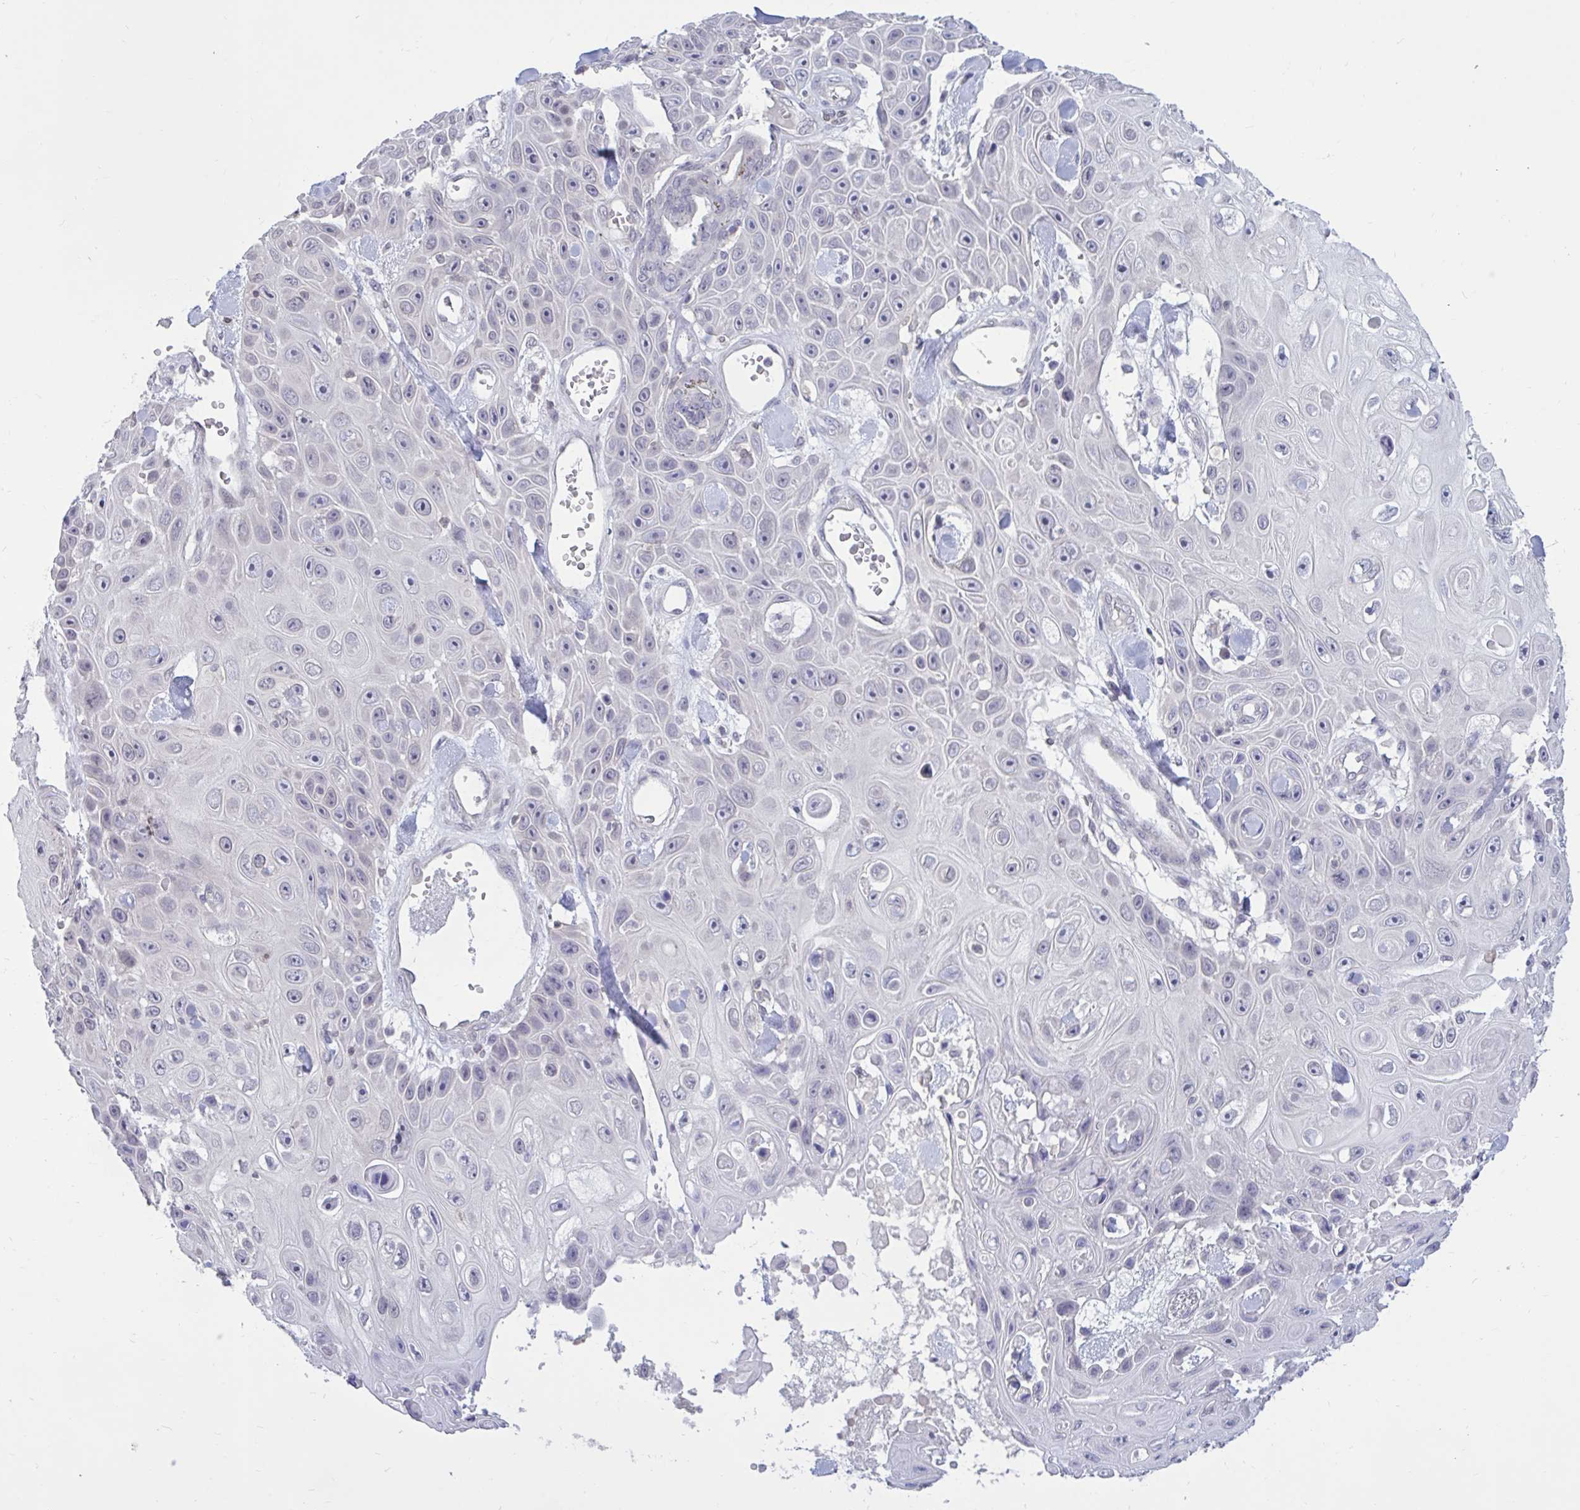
{"staining": {"intensity": "negative", "quantity": "none", "location": "none"}, "tissue": "skin cancer", "cell_type": "Tumor cells", "image_type": "cancer", "snomed": [{"axis": "morphology", "description": "Squamous cell carcinoma, NOS"}, {"axis": "topography", "description": "Skin"}], "caption": "There is no significant staining in tumor cells of skin cancer (squamous cell carcinoma).", "gene": "ARPP19", "patient": {"sex": "male", "age": 82}}